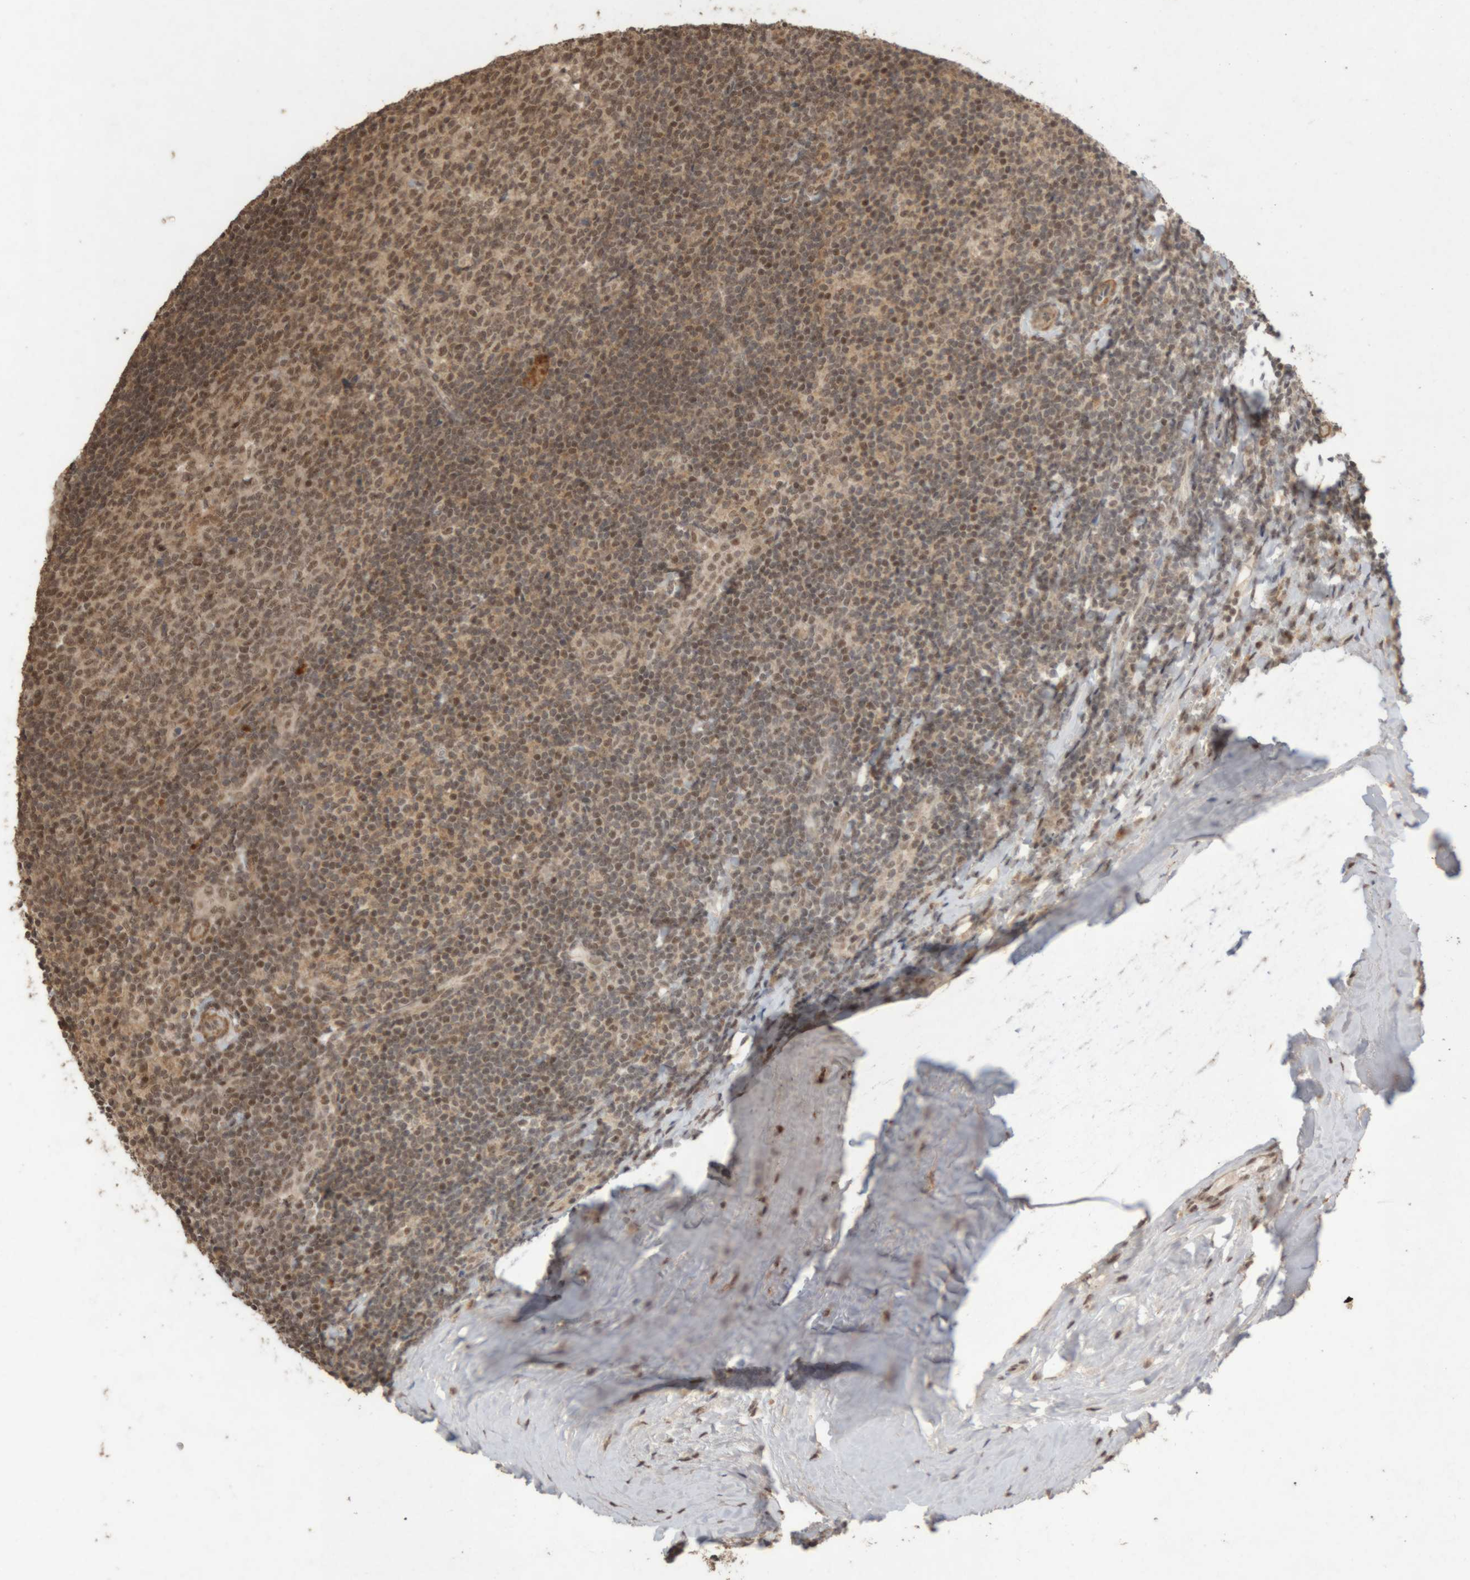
{"staining": {"intensity": "moderate", "quantity": ">75%", "location": "cytoplasmic/membranous,nuclear"}, "tissue": "tonsil", "cell_type": "Germinal center cells", "image_type": "normal", "snomed": [{"axis": "morphology", "description": "Normal tissue, NOS"}, {"axis": "topography", "description": "Tonsil"}], "caption": "High-magnification brightfield microscopy of normal tonsil stained with DAB (brown) and counterstained with hematoxylin (blue). germinal center cells exhibit moderate cytoplasmic/membranous,nuclear staining is appreciated in about>75% of cells. (DAB IHC with brightfield microscopy, high magnification).", "gene": "KEAP1", "patient": {"sex": "male", "age": 27}}